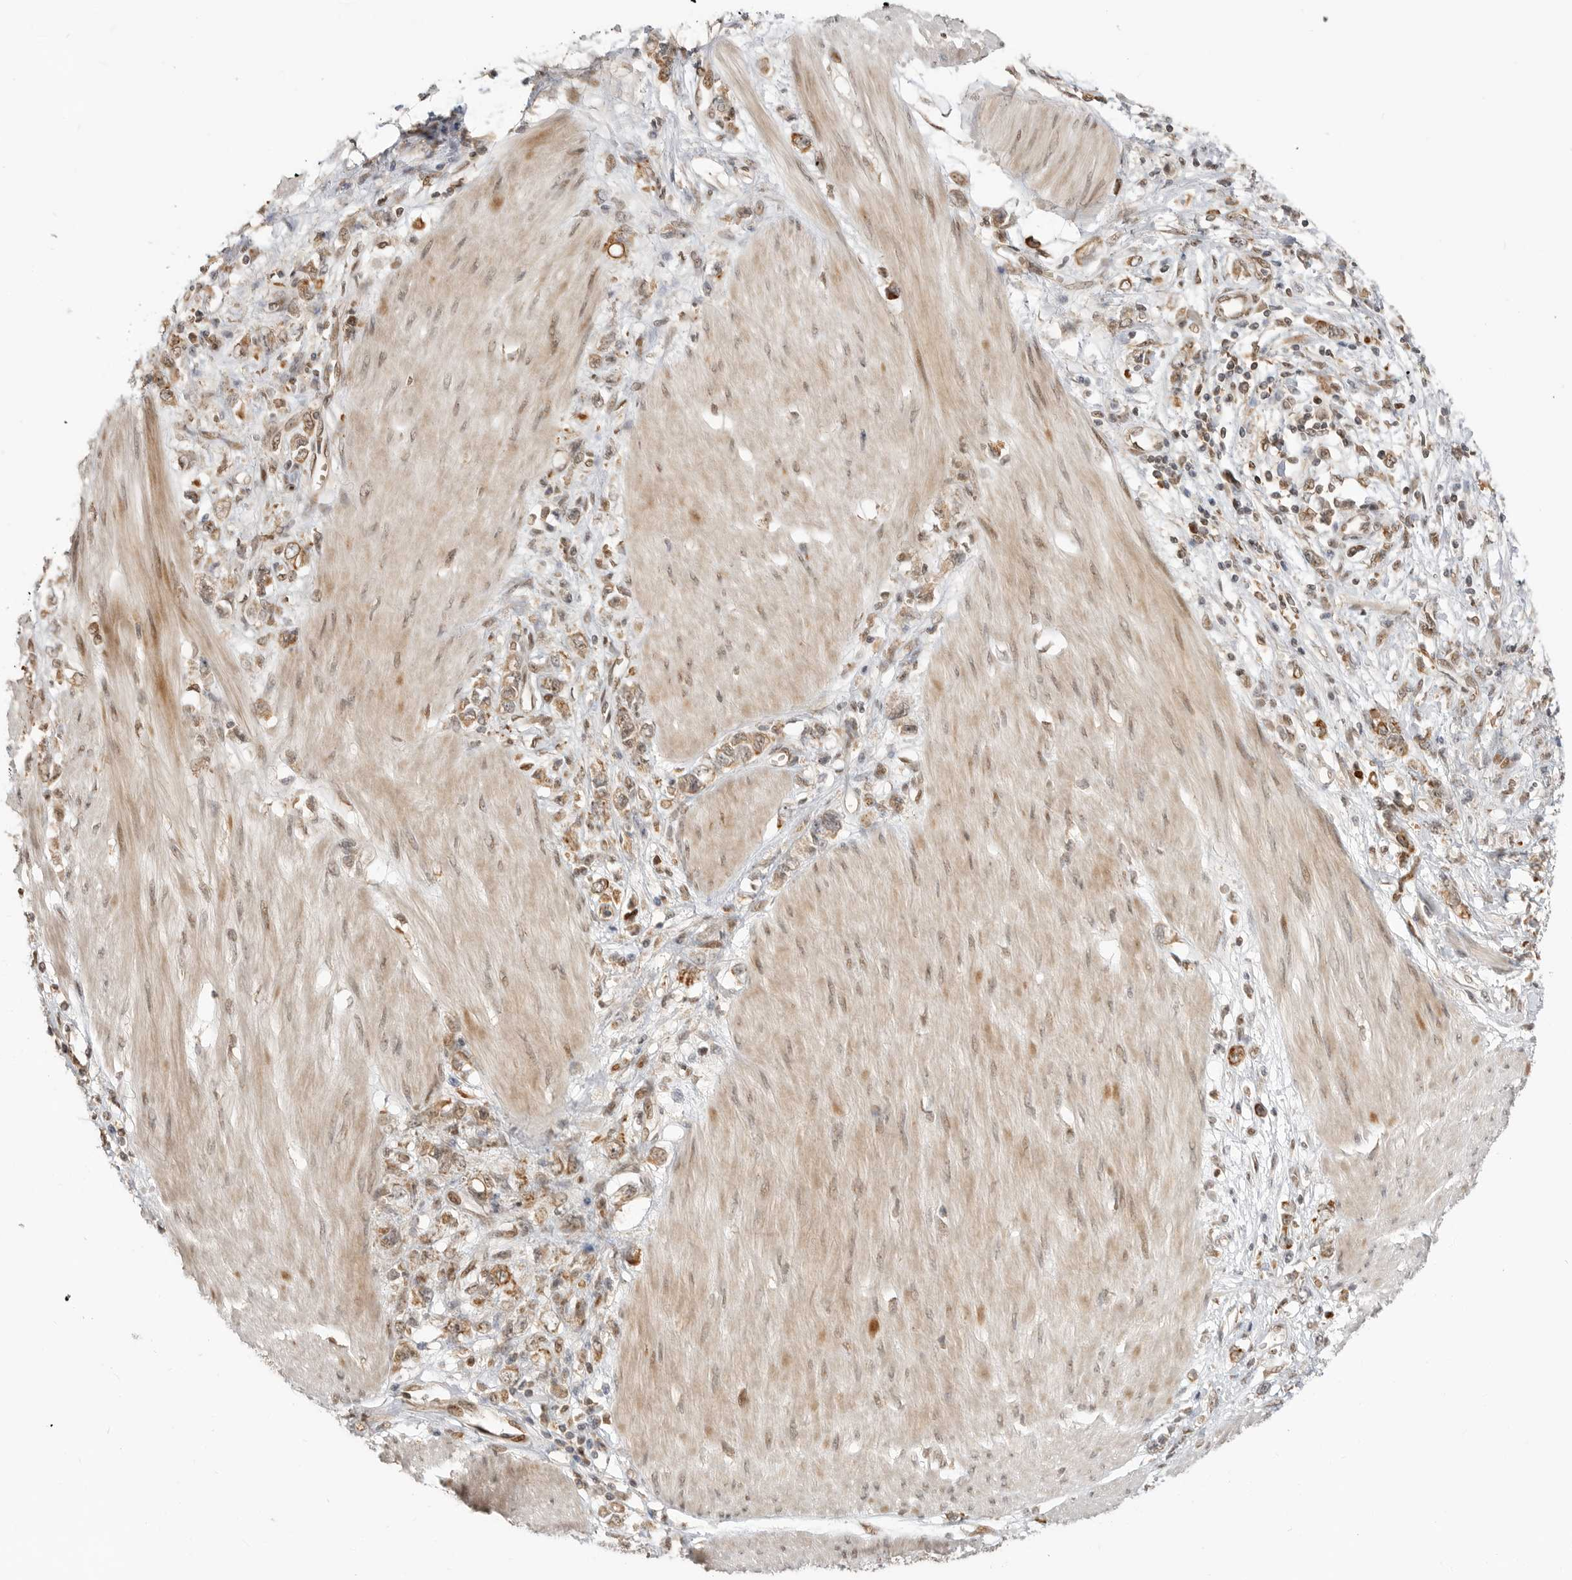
{"staining": {"intensity": "moderate", "quantity": ">75%", "location": "cytoplasmic/membranous"}, "tissue": "stomach cancer", "cell_type": "Tumor cells", "image_type": "cancer", "snomed": [{"axis": "morphology", "description": "Adenocarcinoma, NOS"}, {"axis": "topography", "description": "Stomach"}], "caption": "Stomach cancer was stained to show a protein in brown. There is medium levels of moderate cytoplasmic/membranous expression in approximately >75% of tumor cells. The staining was performed using DAB to visualize the protein expression in brown, while the nuclei were stained in blue with hematoxylin (Magnification: 20x).", "gene": "ALKAL1", "patient": {"sex": "female", "age": 76}}